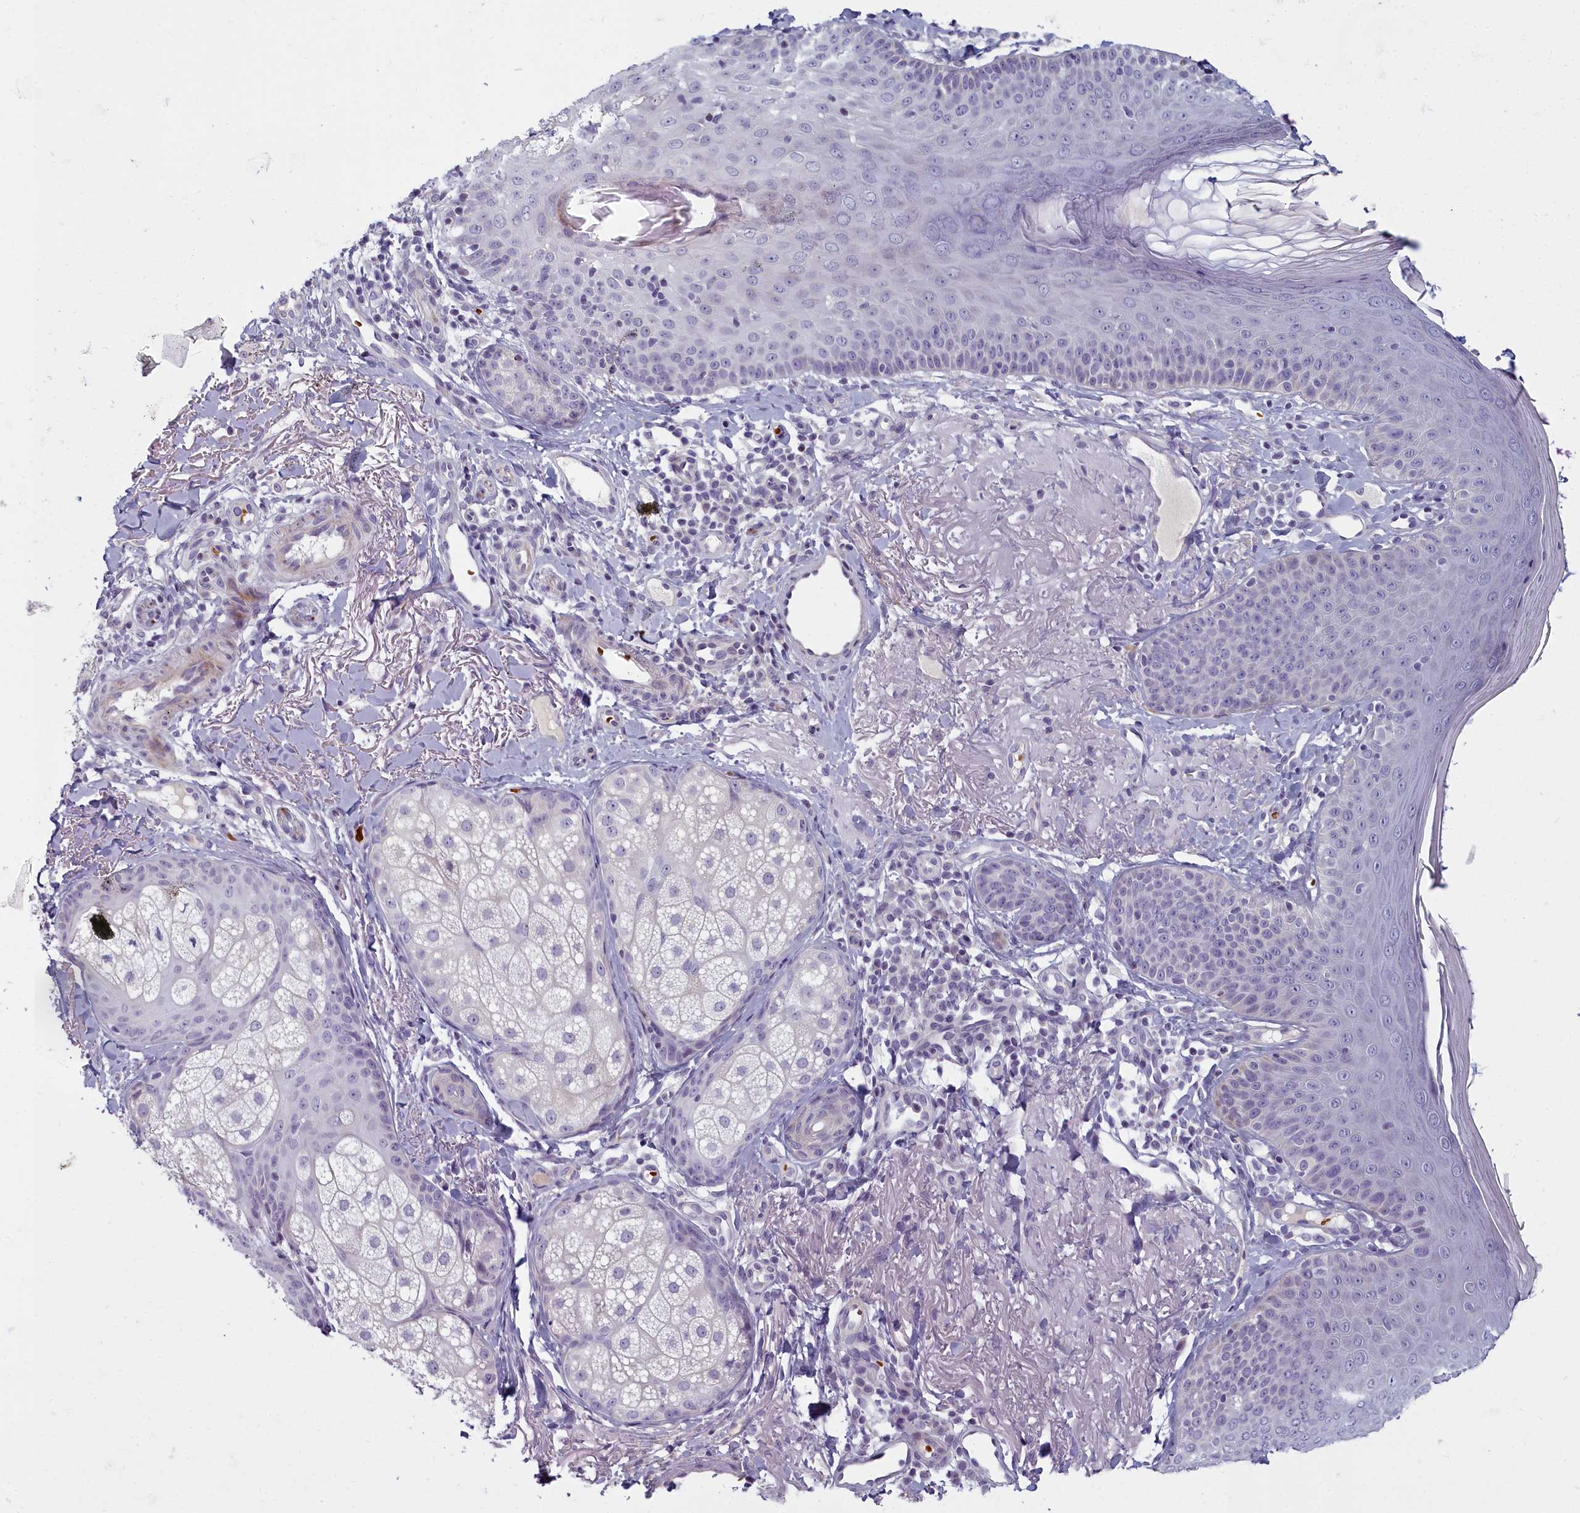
{"staining": {"intensity": "negative", "quantity": "none", "location": "none"}, "tissue": "skin", "cell_type": "Fibroblasts", "image_type": "normal", "snomed": [{"axis": "morphology", "description": "Normal tissue, NOS"}, {"axis": "topography", "description": "Skin"}], "caption": "An image of skin stained for a protein shows no brown staining in fibroblasts. Nuclei are stained in blue.", "gene": "ARL15", "patient": {"sex": "male", "age": 57}}